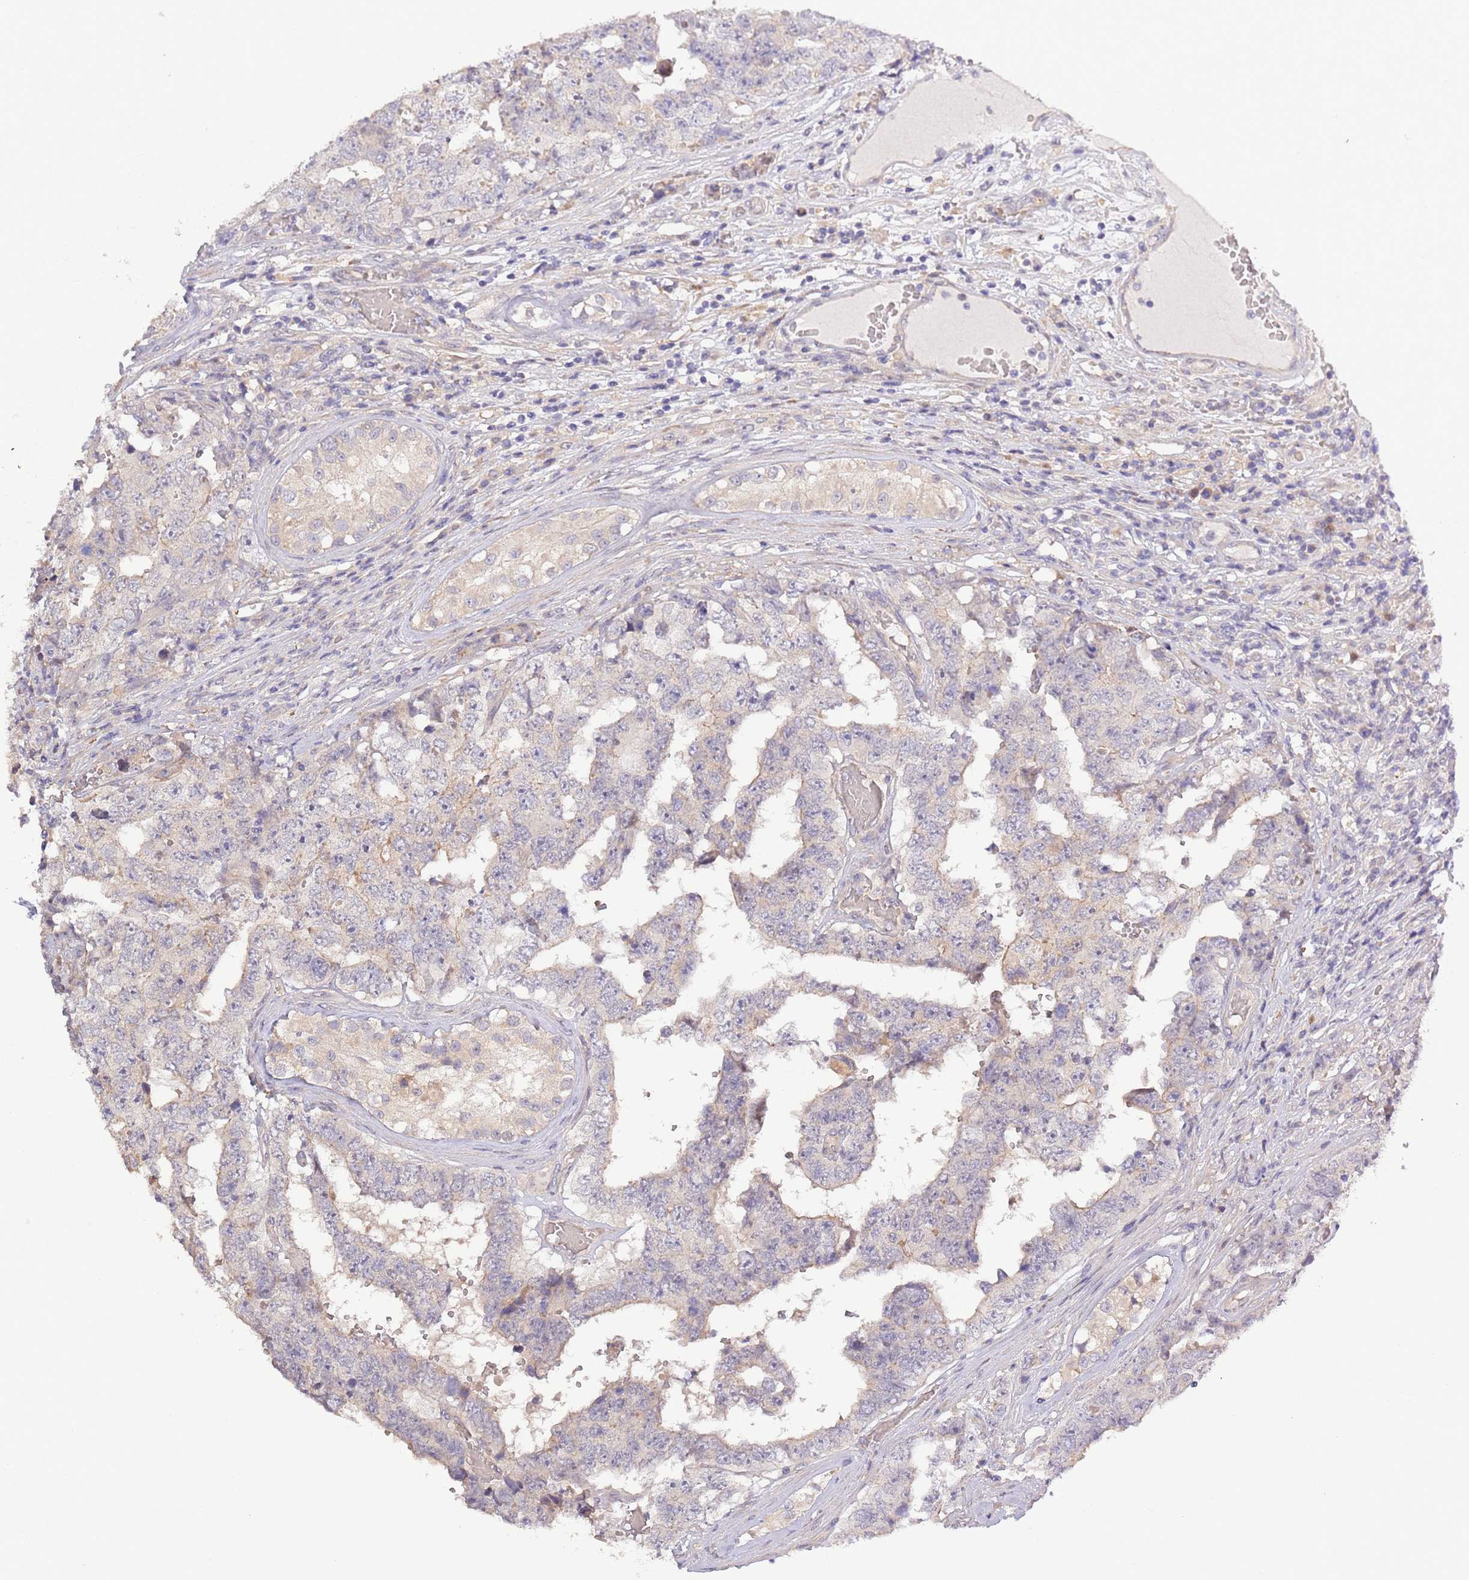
{"staining": {"intensity": "negative", "quantity": "none", "location": "none"}, "tissue": "testis cancer", "cell_type": "Tumor cells", "image_type": "cancer", "snomed": [{"axis": "morphology", "description": "Normal tissue, NOS"}, {"axis": "morphology", "description": "Carcinoma, Embryonal, NOS"}, {"axis": "topography", "description": "Testis"}, {"axis": "topography", "description": "Epididymis"}], "caption": "Immunohistochemical staining of human testis cancer (embryonal carcinoma) demonstrates no significant positivity in tumor cells.", "gene": "LIPJ", "patient": {"sex": "male", "age": 25}}